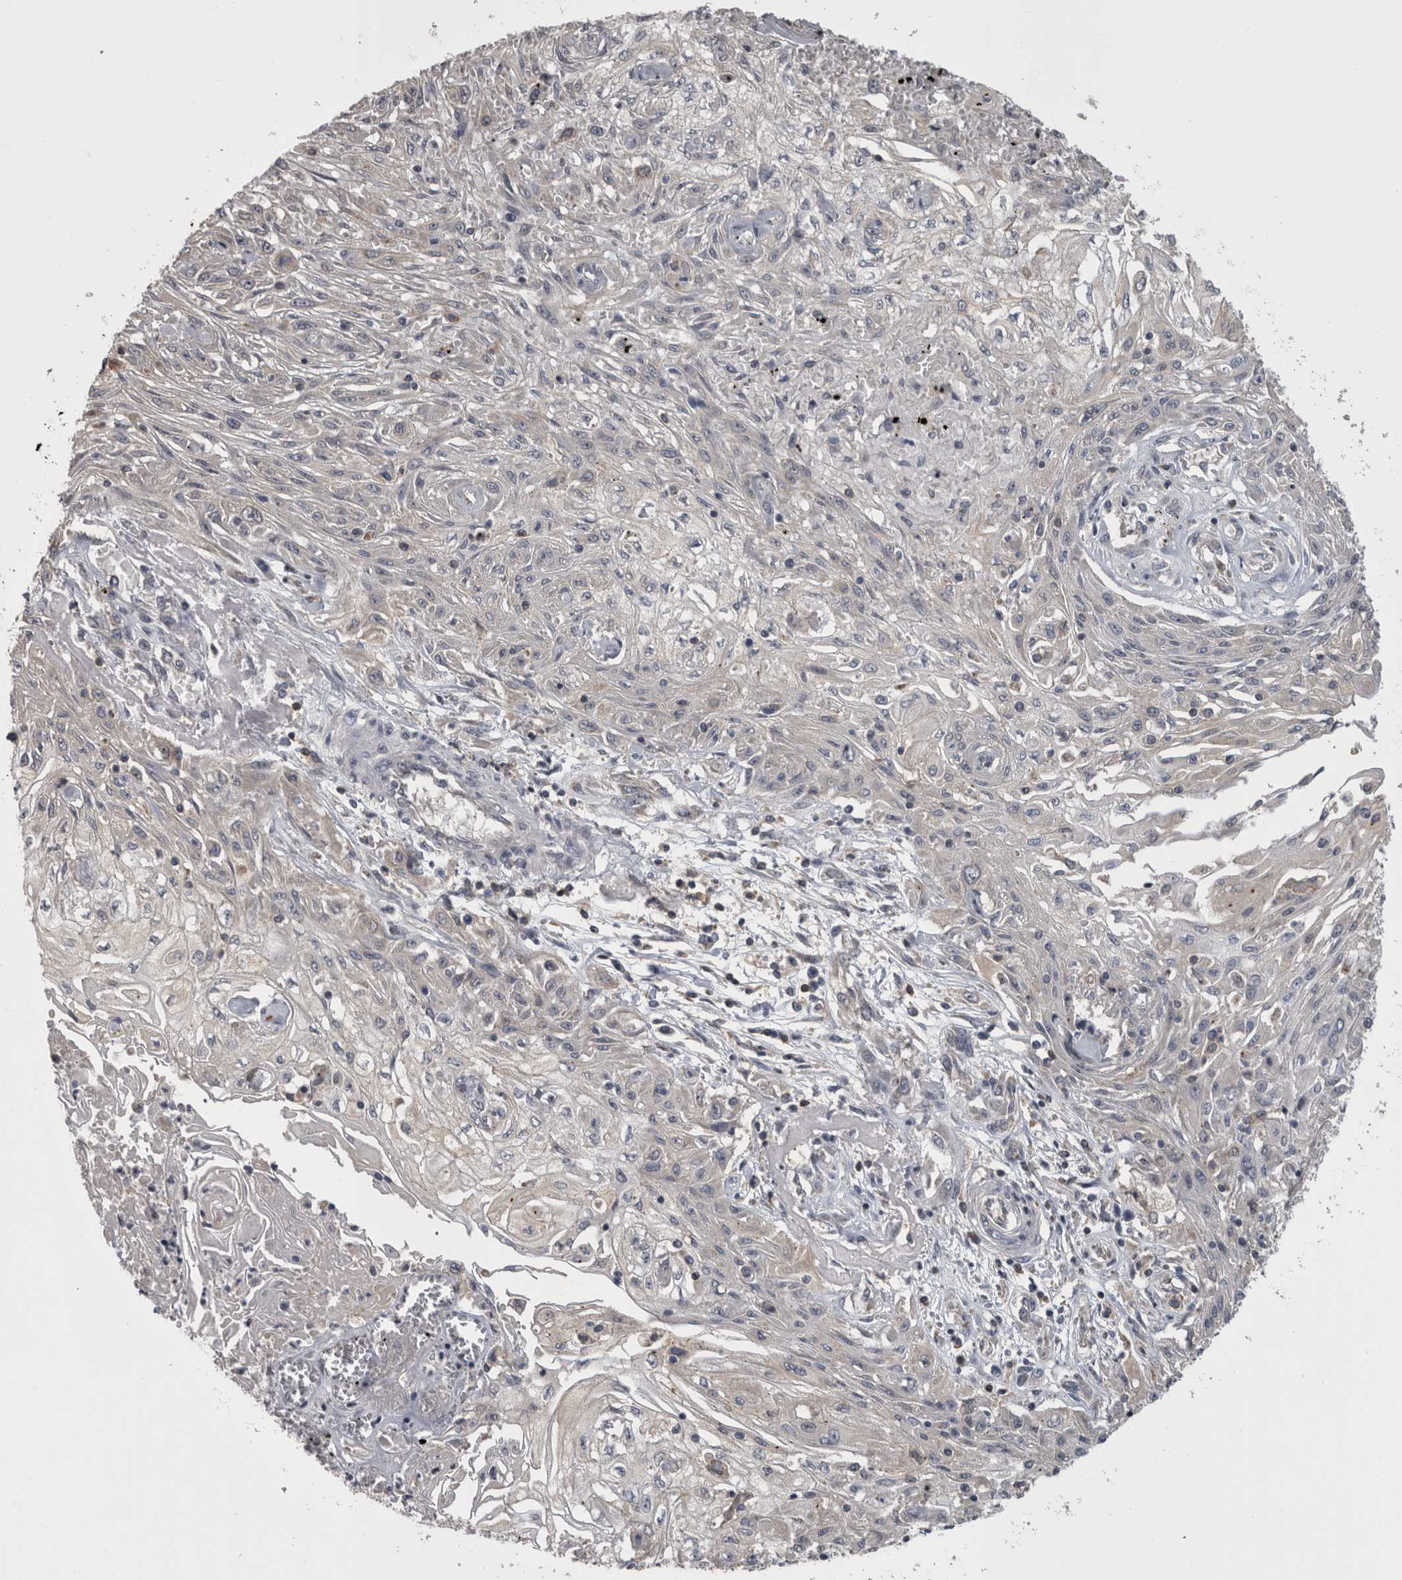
{"staining": {"intensity": "negative", "quantity": "none", "location": "none"}, "tissue": "skin cancer", "cell_type": "Tumor cells", "image_type": "cancer", "snomed": [{"axis": "morphology", "description": "Squamous cell carcinoma, NOS"}, {"axis": "morphology", "description": "Squamous cell carcinoma, metastatic, NOS"}, {"axis": "topography", "description": "Skin"}, {"axis": "topography", "description": "Lymph node"}], "caption": "IHC histopathology image of human skin cancer (squamous cell carcinoma) stained for a protein (brown), which shows no expression in tumor cells. (Immunohistochemistry (ihc), brightfield microscopy, high magnification).", "gene": "APRT", "patient": {"sex": "male", "age": 75}}